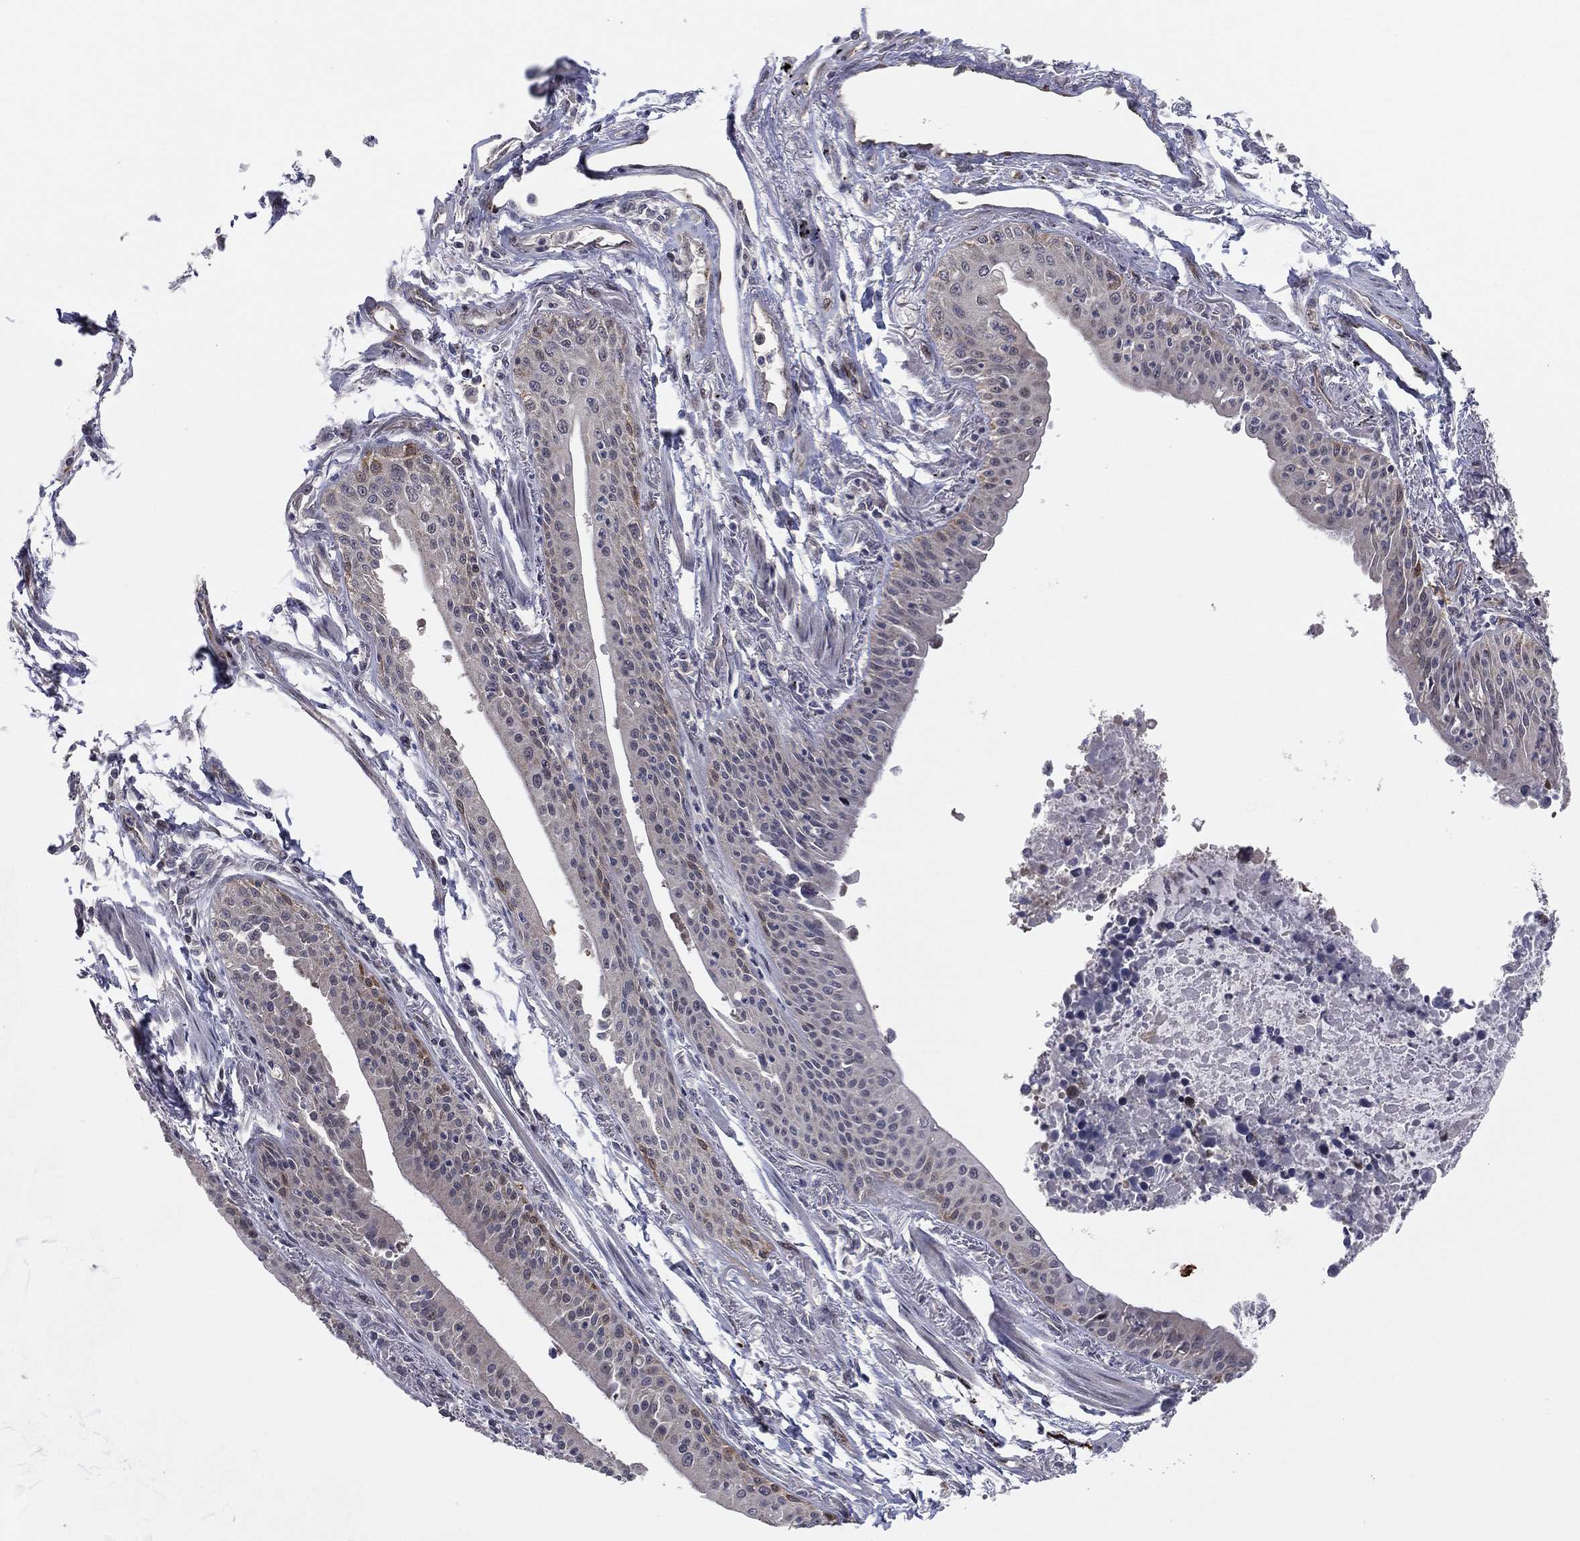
{"staining": {"intensity": "negative", "quantity": "none", "location": "none"}, "tissue": "lung cancer", "cell_type": "Tumor cells", "image_type": "cancer", "snomed": [{"axis": "morphology", "description": "Squamous cell carcinoma, NOS"}, {"axis": "topography", "description": "Lung"}], "caption": "High magnification brightfield microscopy of squamous cell carcinoma (lung) stained with DAB (brown) and counterstained with hematoxylin (blue): tumor cells show no significant staining.", "gene": "SNCG", "patient": {"sex": "male", "age": 73}}